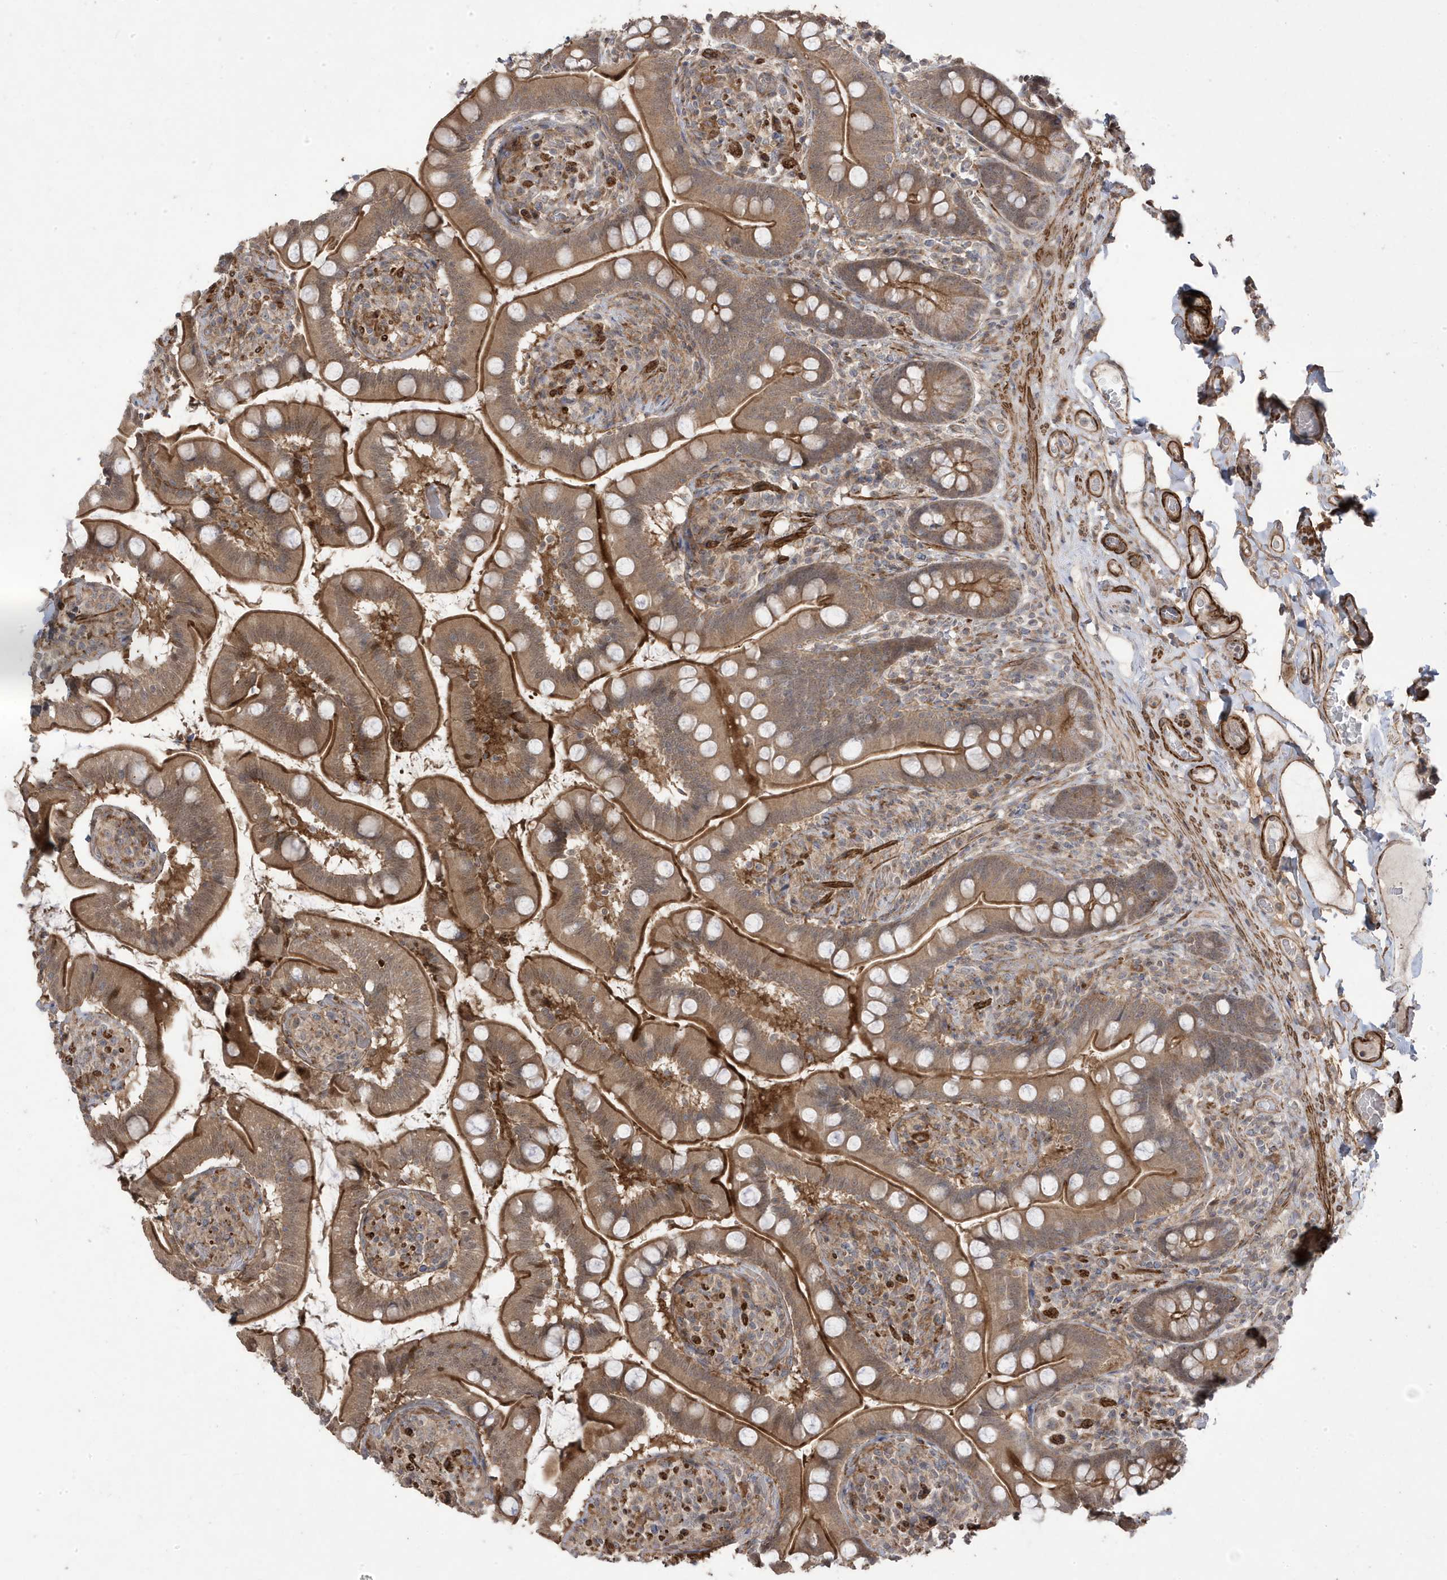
{"staining": {"intensity": "moderate", "quantity": ">75%", "location": "cytoplasmic/membranous"}, "tissue": "small intestine", "cell_type": "Glandular cells", "image_type": "normal", "snomed": [{"axis": "morphology", "description": "Normal tissue, NOS"}, {"axis": "topography", "description": "Small intestine"}], "caption": "DAB immunohistochemical staining of benign small intestine reveals moderate cytoplasmic/membranous protein staining in approximately >75% of glandular cells.", "gene": "CETN3", "patient": {"sex": "female", "age": 64}}